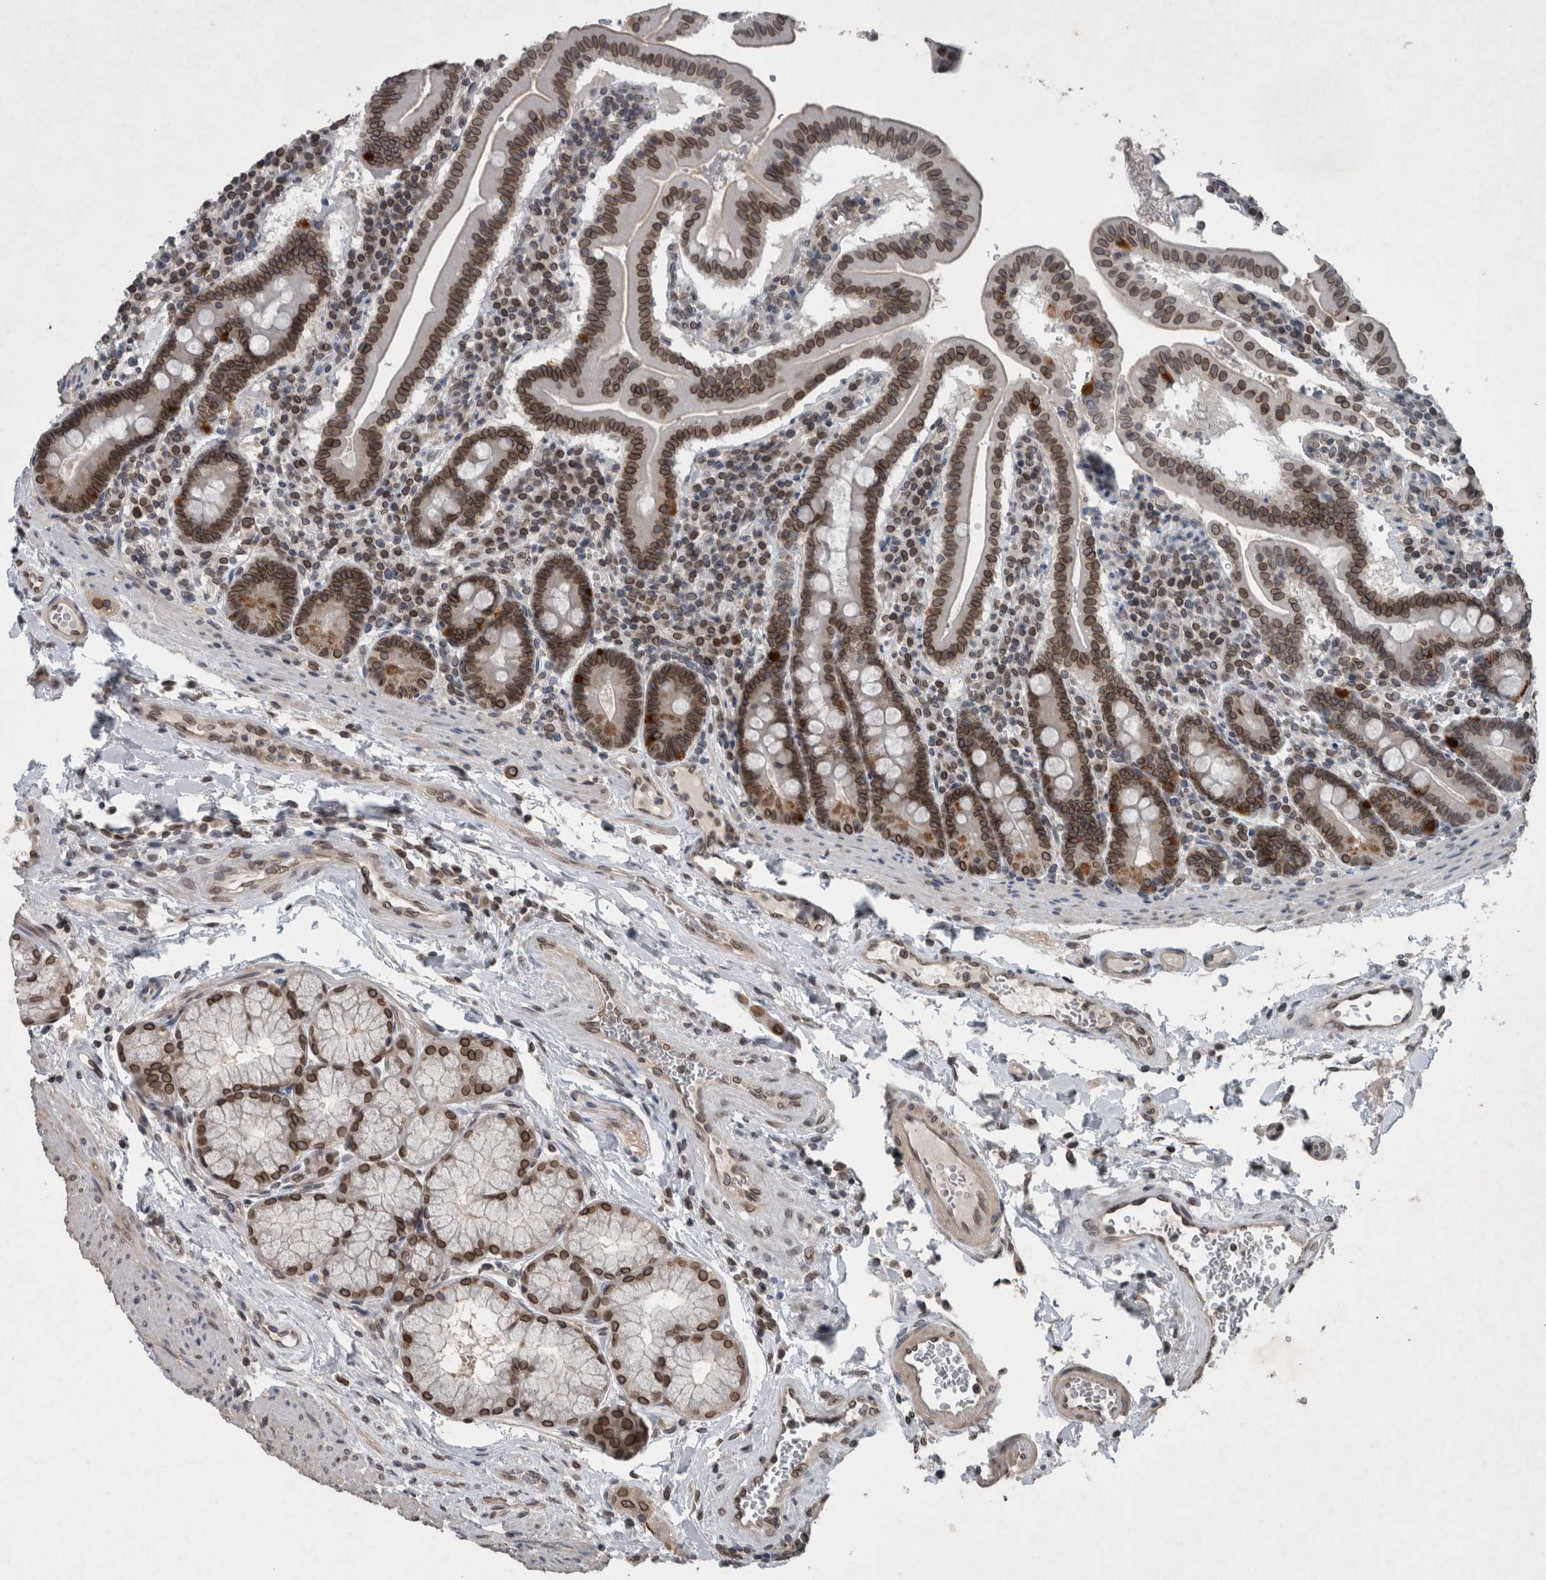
{"staining": {"intensity": "strong", "quantity": ">75%", "location": "cytoplasmic/membranous,nuclear"}, "tissue": "duodenum", "cell_type": "Glandular cells", "image_type": "normal", "snomed": [{"axis": "morphology", "description": "Normal tissue, NOS"}, {"axis": "morphology", "description": "Adenocarcinoma, NOS"}, {"axis": "topography", "description": "Pancreas"}, {"axis": "topography", "description": "Duodenum"}], "caption": "Immunohistochemistry micrograph of benign duodenum: human duodenum stained using immunohistochemistry reveals high levels of strong protein expression localized specifically in the cytoplasmic/membranous,nuclear of glandular cells, appearing as a cytoplasmic/membranous,nuclear brown color.", "gene": "RANBP2", "patient": {"sex": "male", "age": 50}}